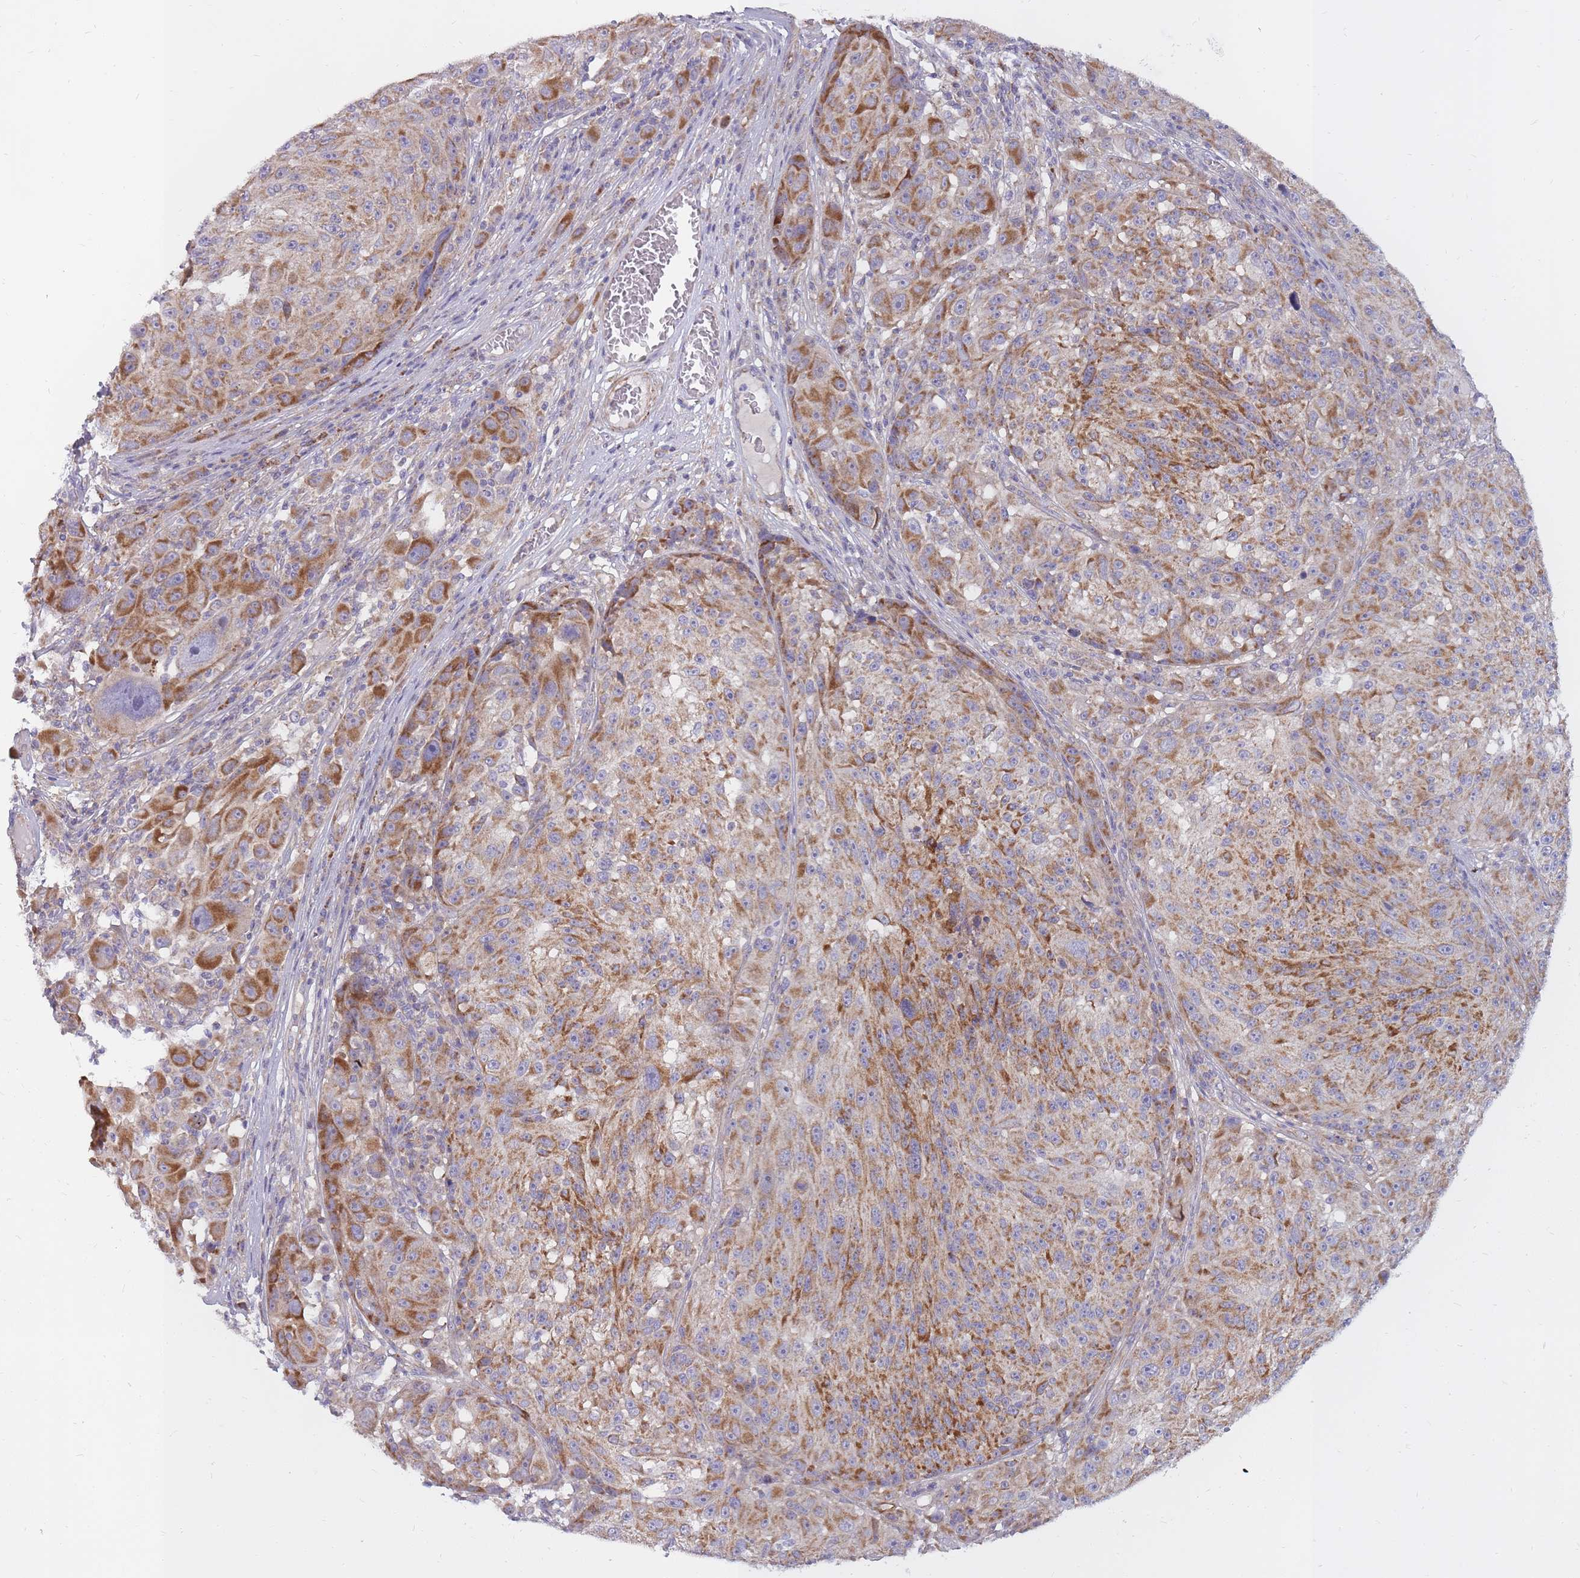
{"staining": {"intensity": "moderate", "quantity": "25%-75%", "location": "cytoplasmic/membranous"}, "tissue": "melanoma", "cell_type": "Tumor cells", "image_type": "cancer", "snomed": [{"axis": "morphology", "description": "Malignant melanoma, NOS"}, {"axis": "topography", "description": "Skin"}], "caption": "Moderate cytoplasmic/membranous positivity is seen in about 25%-75% of tumor cells in malignant melanoma.", "gene": "ALKBH4", "patient": {"sex": "male", "age": 53}}